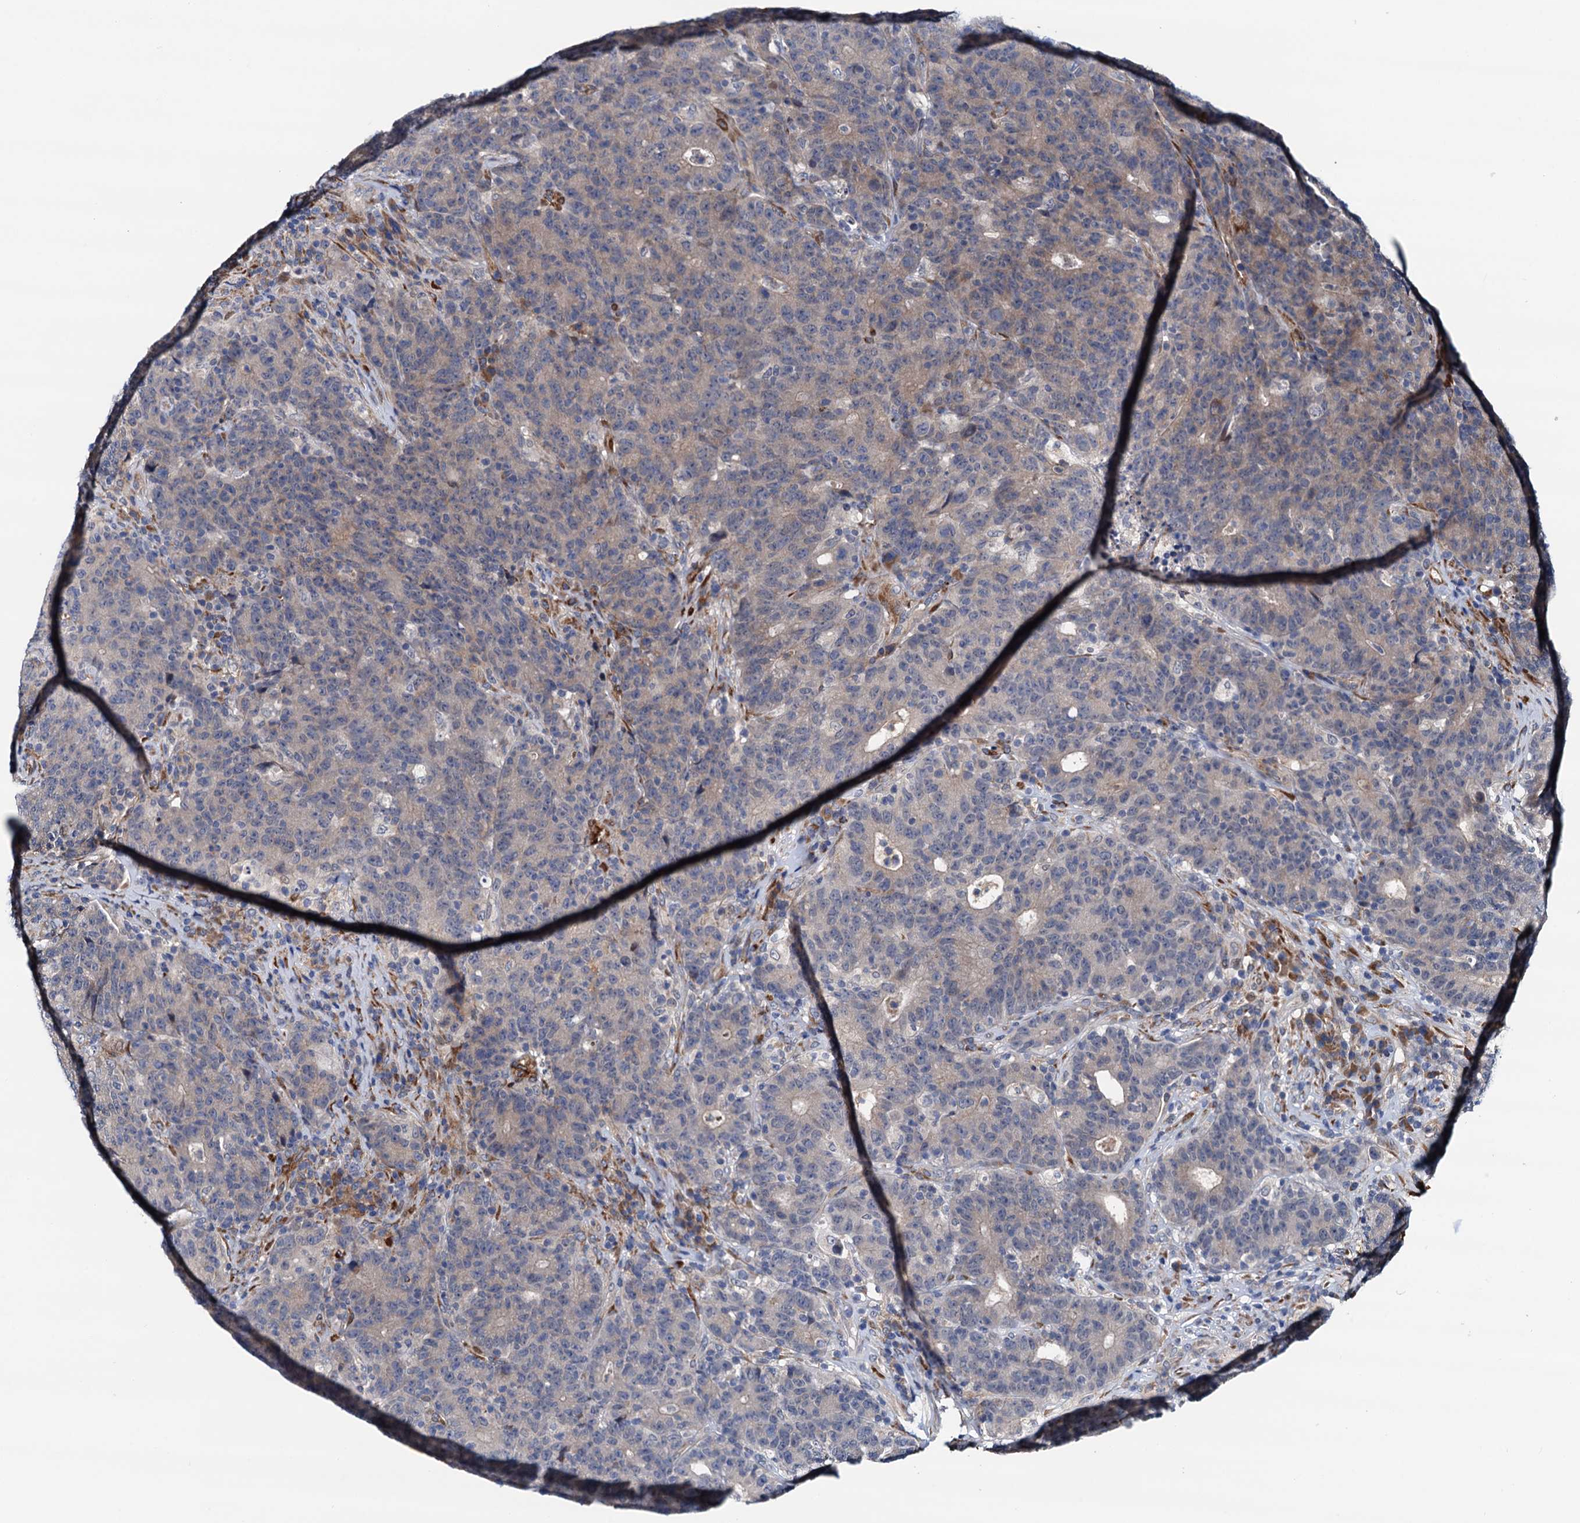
{"staining": {"intensity": "negative", "quantity": "none", "location": "none"}, "tissue": "colorectal cancer", "cell_type": "Tumor cells", "image_type": "cancer", "snomed": [{"axis": "morphology", "description": "Adenocarcinoma, NOS"}, {"axis": "topography", "description": "Colon"}], "caption": "The micrograph demonstrates no staining of tumor cells in colorectal cancer. The staining is performed using DAB brown chromogen with nuclei counter-stained in using hematoxylin.", "gene": "RASSF9", "patient": {"sex": "female", "age": 75}}